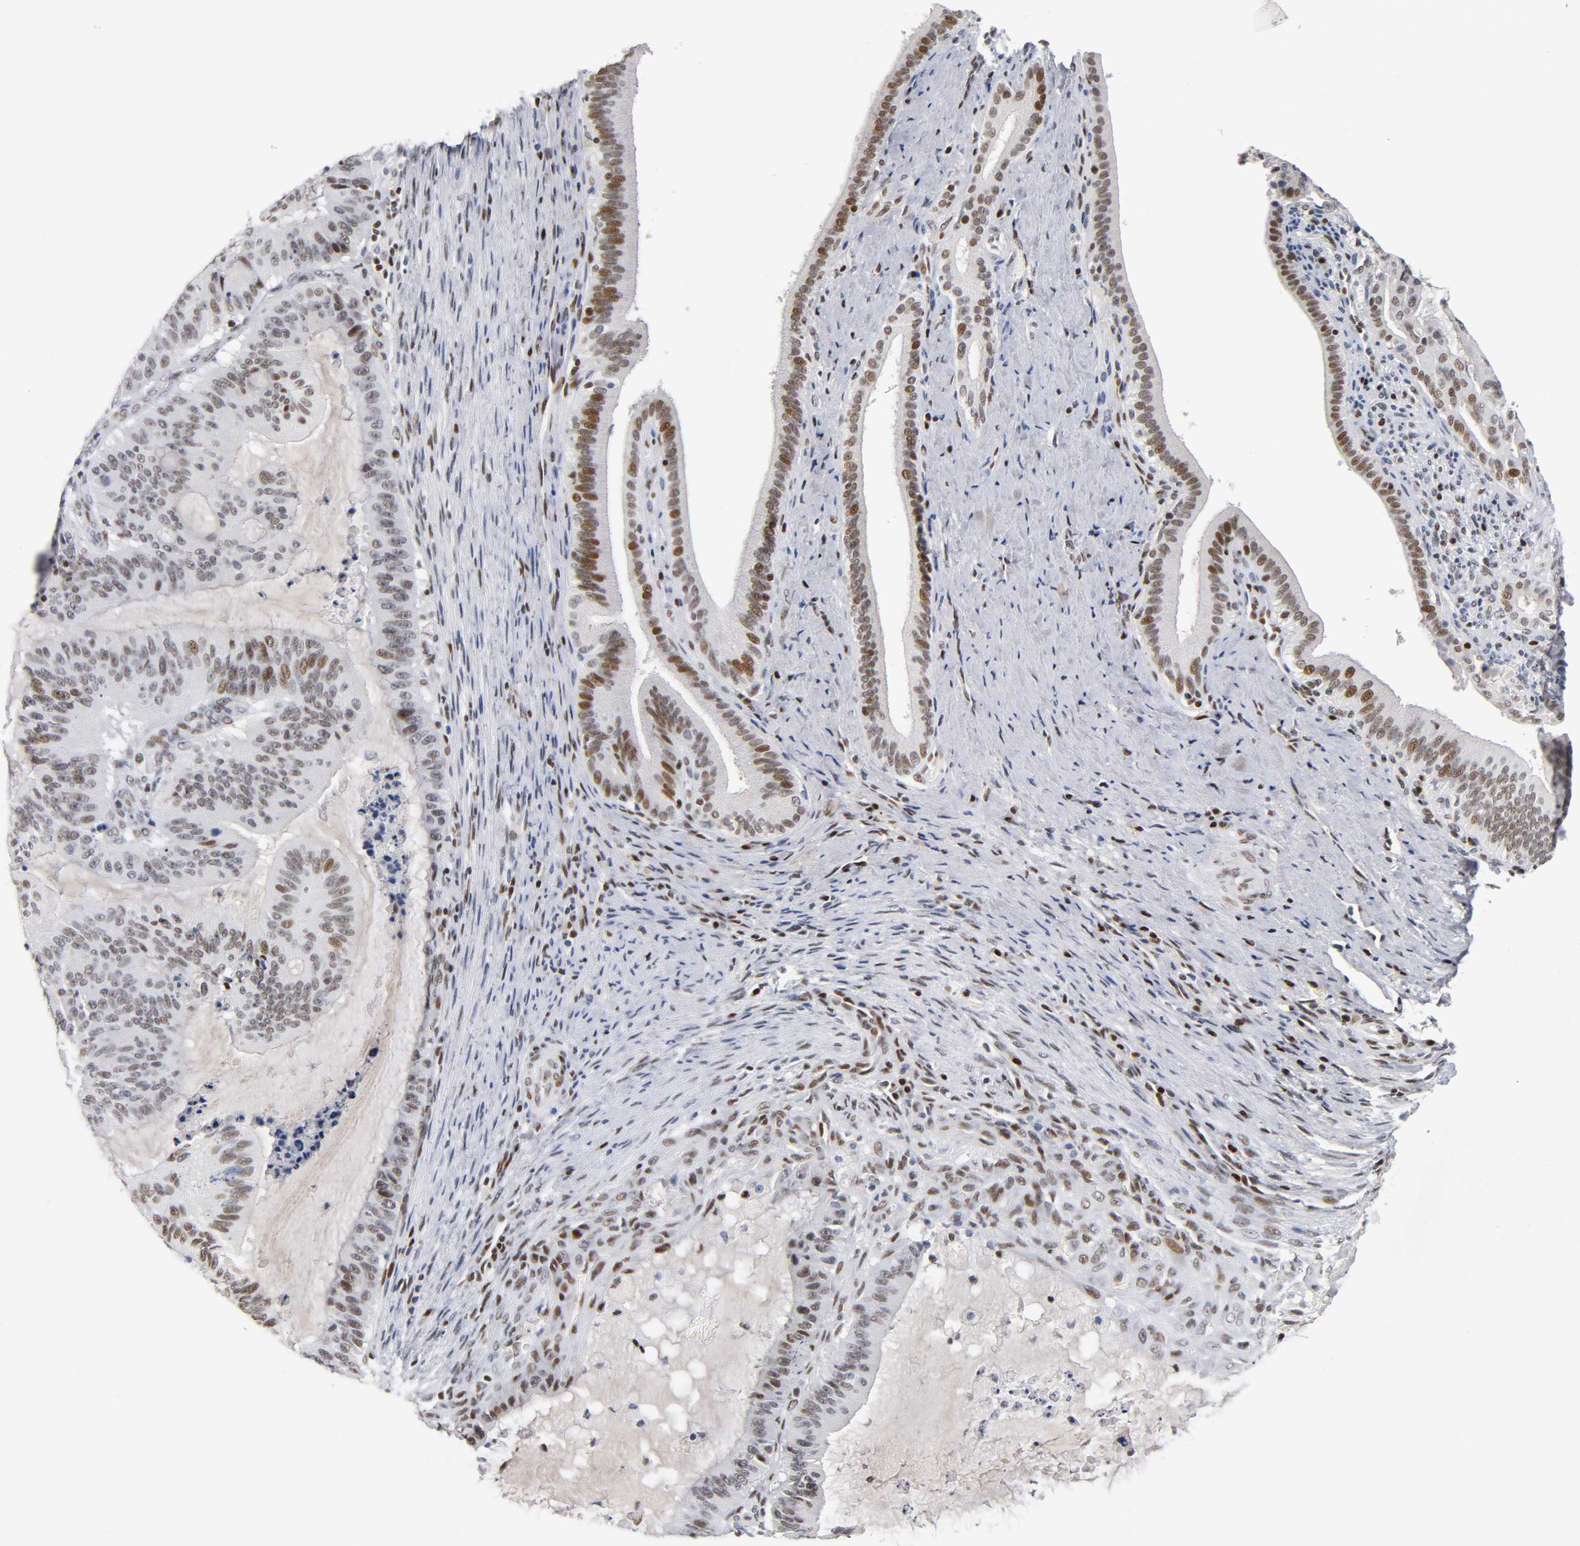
{"staining": {"intensity": "moderate", "quantity": ">75%", "location": "nuclear"}, "tissue": "liver cancer", "cell_type": "Tumor cells", "image_type": "cancer", "snomed": [{"axis": "morphology", "description": "Cholangiocarcinoma"}, {"axis": "topography", "description": "Liver"}], "caption": "Protein analysis of liver cholangiocarcinoma tissue displays moderate nuclear positivity in about >75% of tumor cells.", "gene": "SP3", "patient": {"sex": "female", "age": 73}}